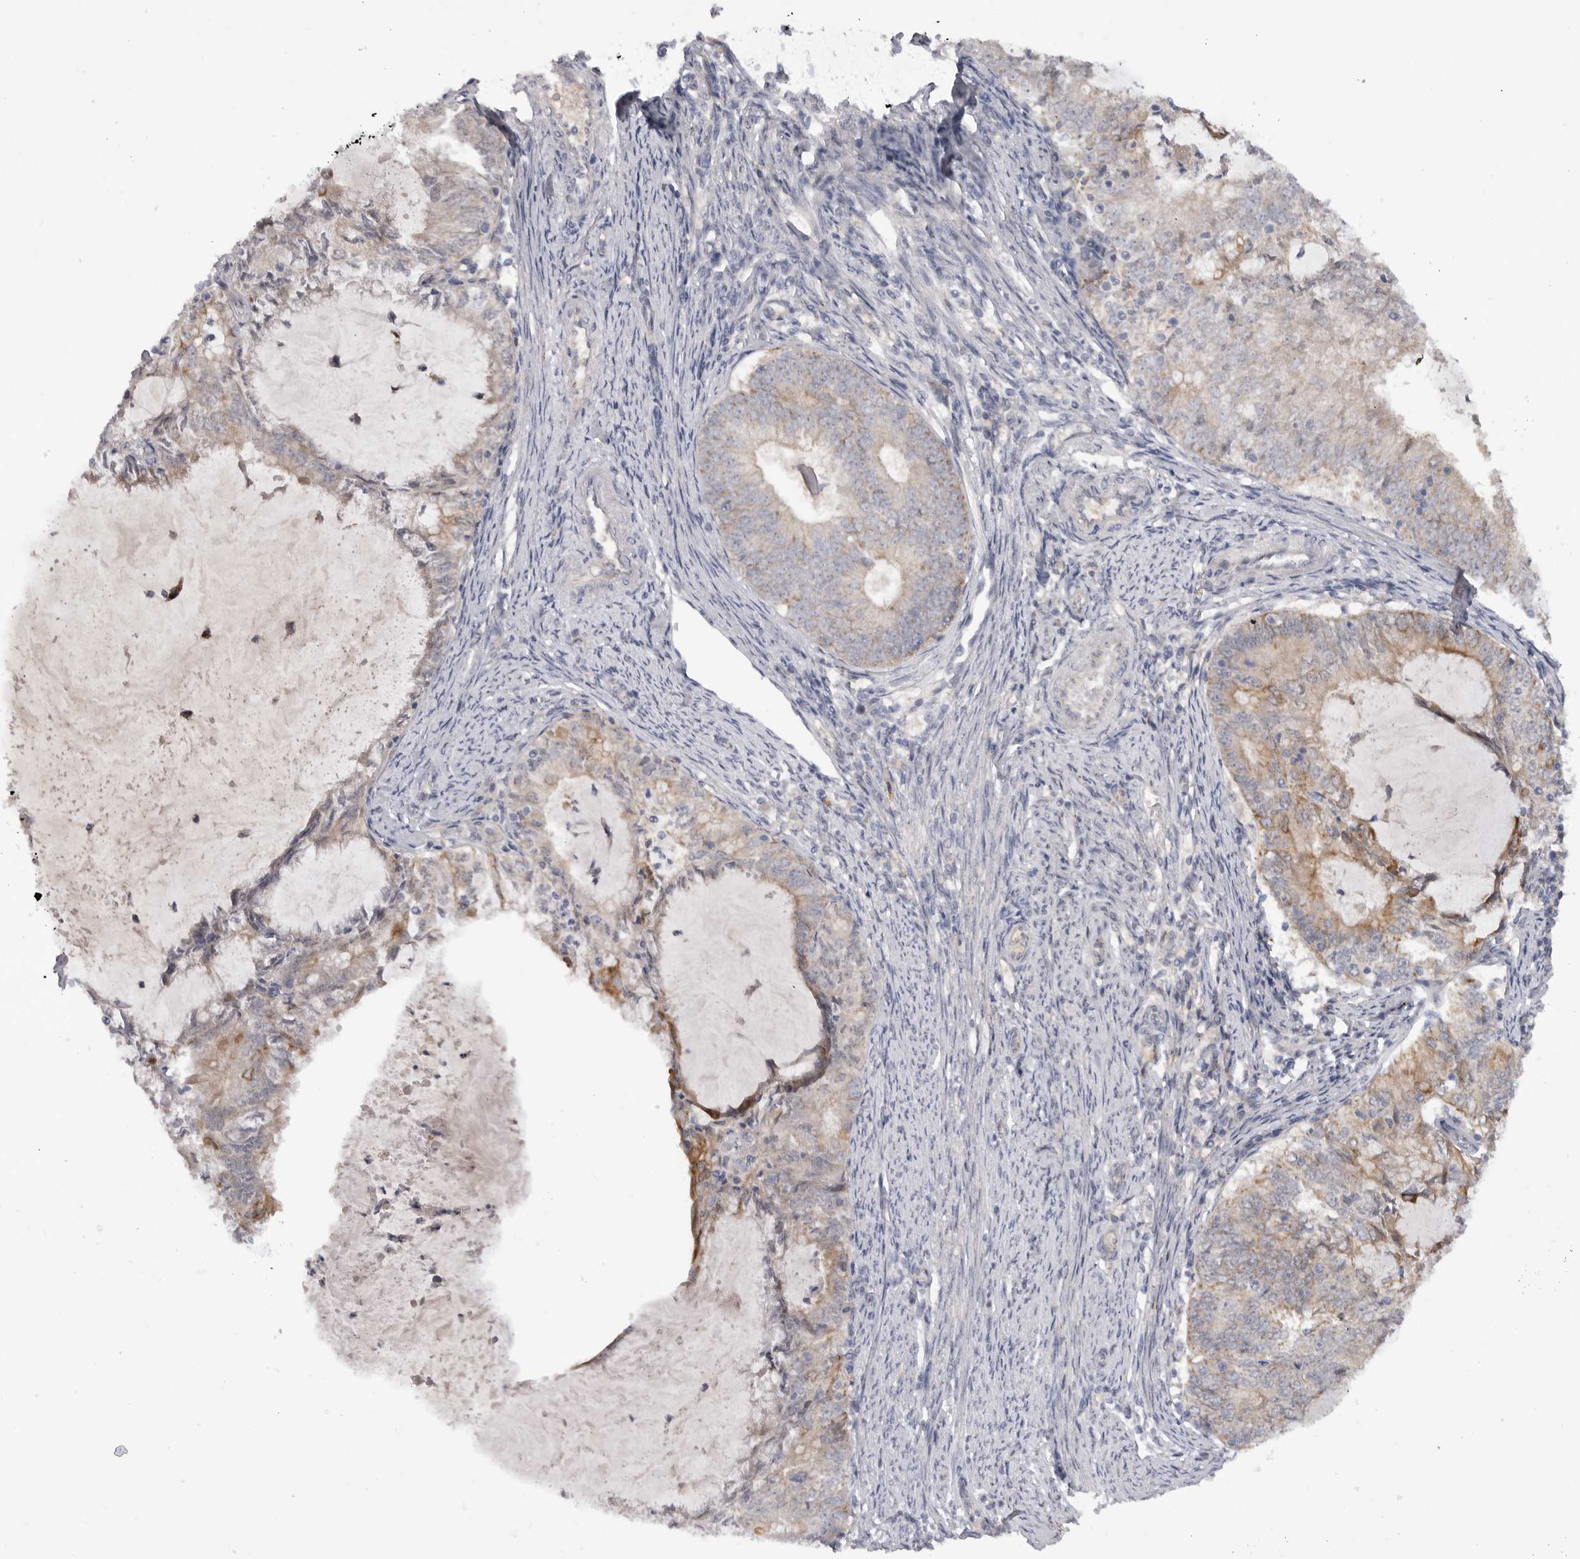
{"staining": {"intensity": "moderate", "quantity": "25%-75%", "location": "cytoplasmic/membranous"}, "tissue": "endometrial cancer", "cell_type": "Tumor cells", "image_type": "cancer", "snomed": [{"axis": "morphology", "description": "Adenocarcinoma, NOS"}, {"axis": "topography", "description": "Endometrium"}], "caption": "Protein expression analysis of endometrial cancer demonstrates moderate cytoplasmic/membranous staining in approximately 25%-75% of tumor cells.", "gene": "DHDDS", "patient": {"sex": "female", "age": 57}}